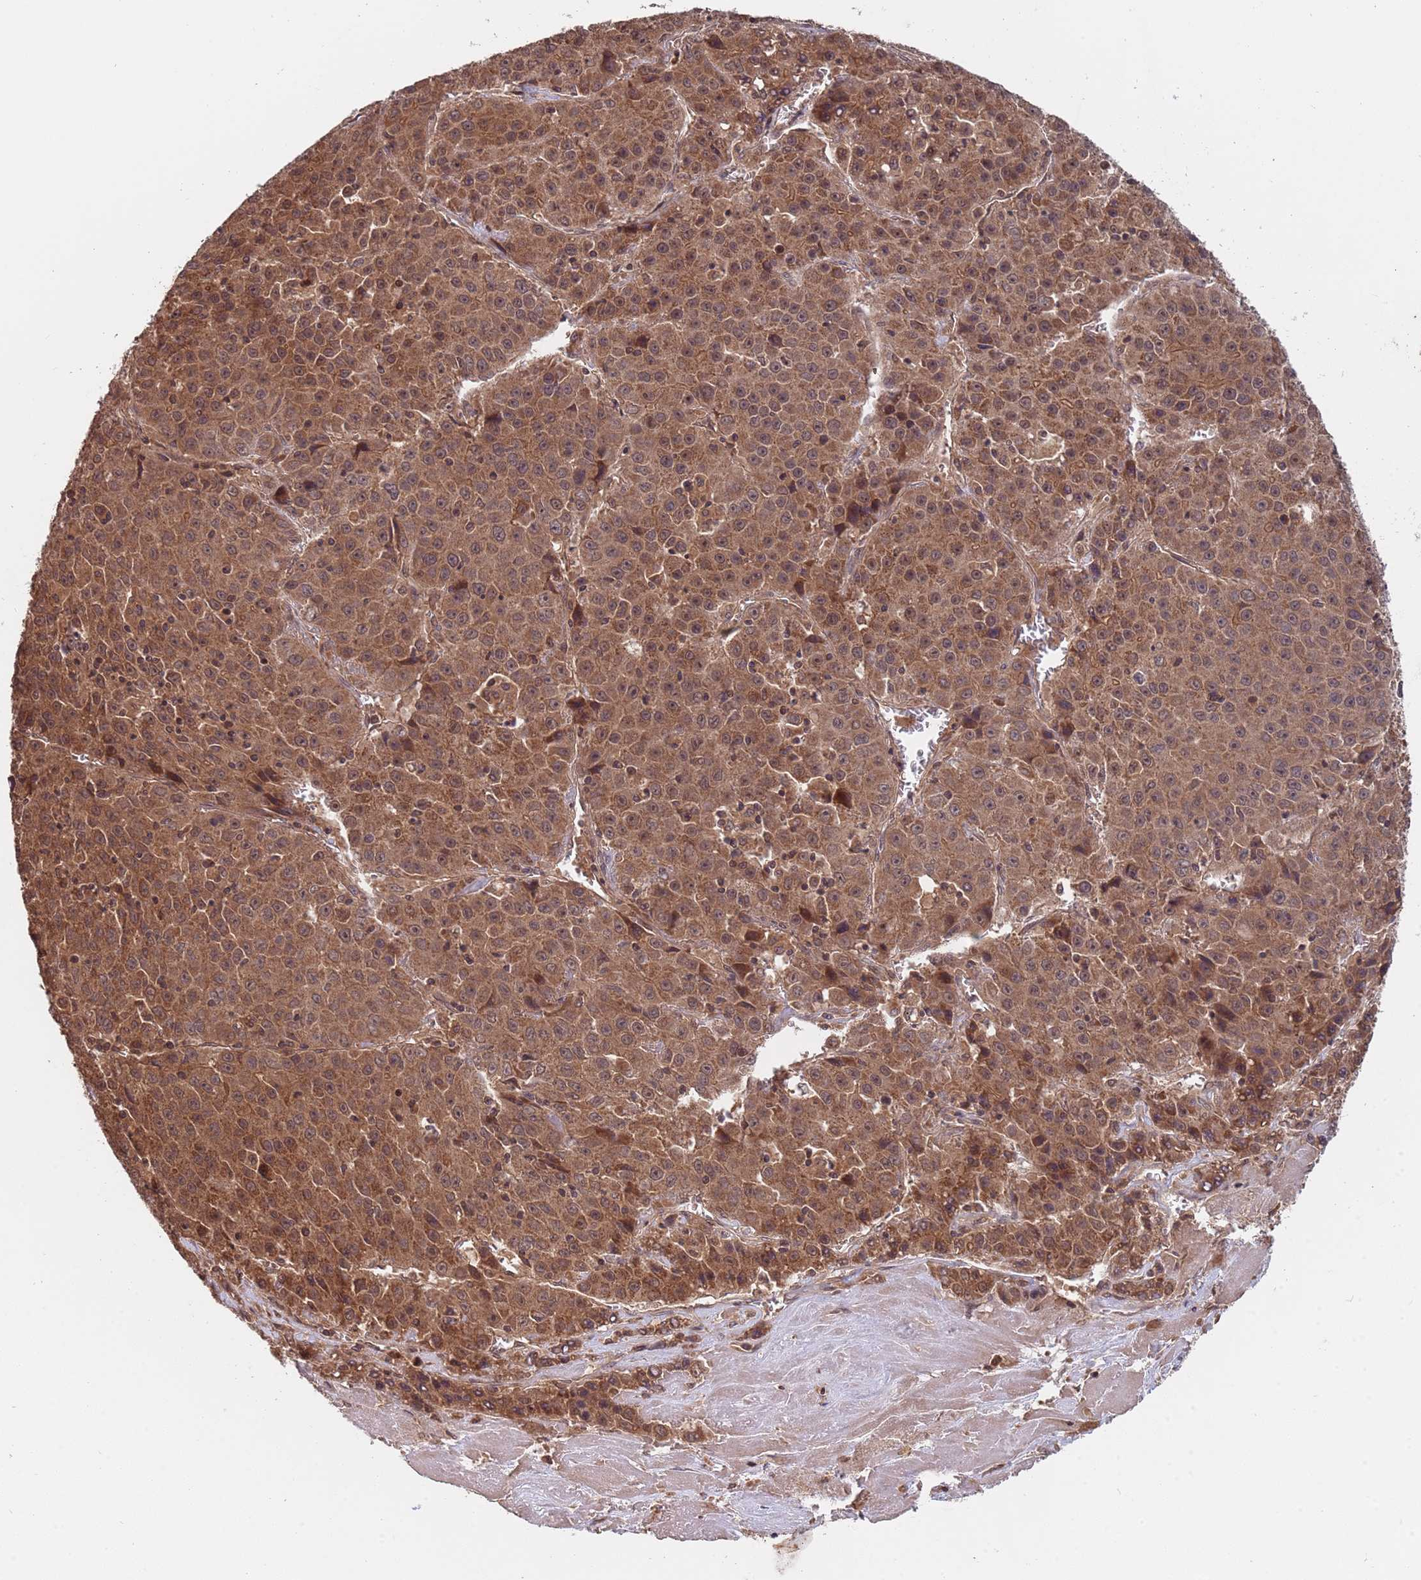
{"staining": {"intensity": "moderate", "quantity": ">75%", "location": "cytoplasmic/membranous,nuclear"}, "tissue": "liver cancer", "cell_type": "Tumor cells", "image_type": "cancer", "snomed": [{"axis": "morphology", "description": "Carcinoma, Hepatocellular, NOS"}, {"axis": "topography", "description": "Liver"}], "caption": "Liver cancer stained for a protein (brown) reveals moderate cytoplasmic/membranous and nuclear positive positivity in about >75% of tumor cells.", "gene": "ERI1", "patient": {"sex": "female", "age": 53}}